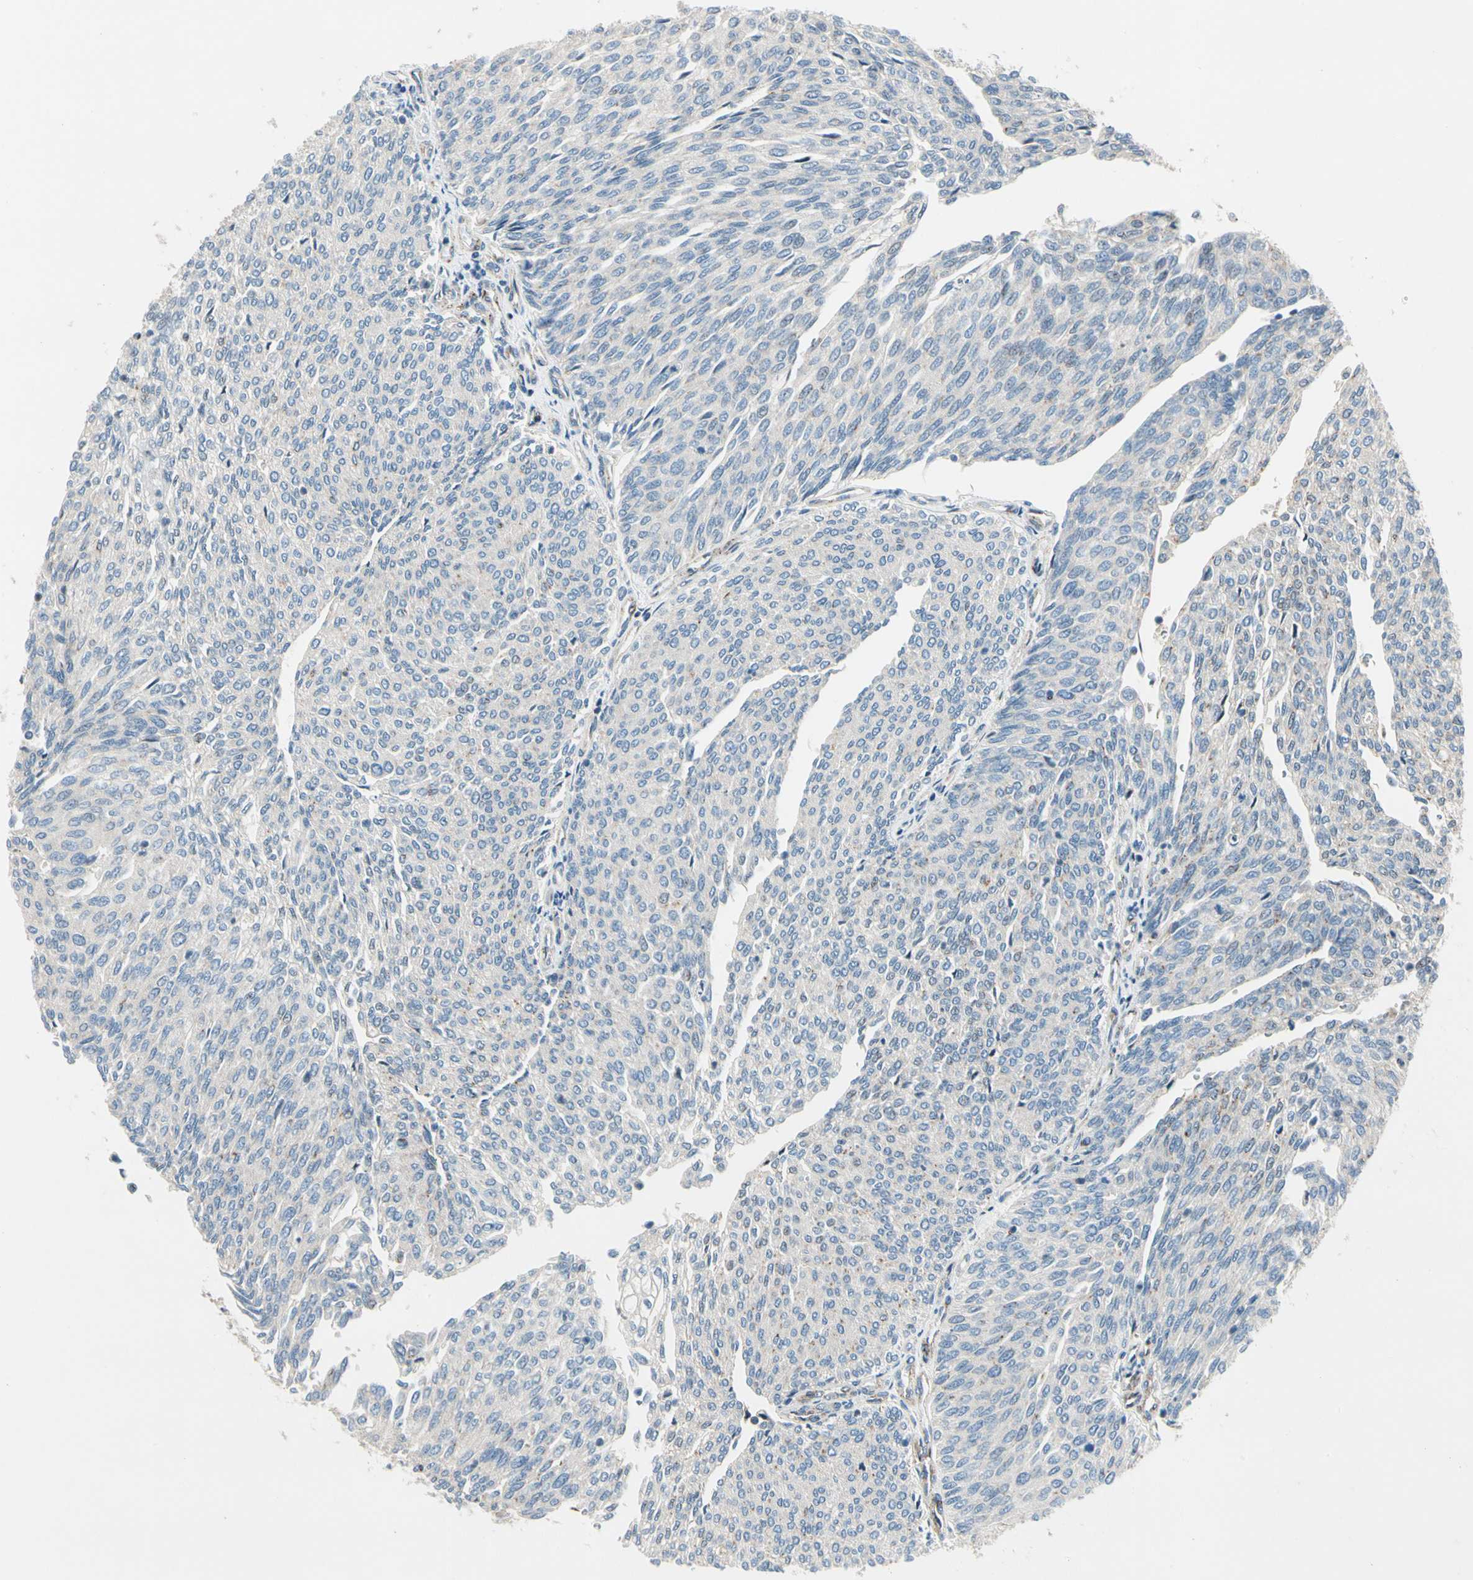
{"staining": {"intensity": "negative", "quantity": "none", "location": "none"}, "tissue": "urothelial cancer", "cell_type": "Tumor cells", "image_type": "cancer", "snomed": [{"axis": "morphology", "description": "Urothelial carcinoma, Low grade"}, {"axis": "topography", "description": "Urinary bladder"}], "caption": "There is no significant staining in tumor cells of low-grade urothelial carcinoma.", "gene": "CDH6", "patient": {"sex": "female", "age": 79}}